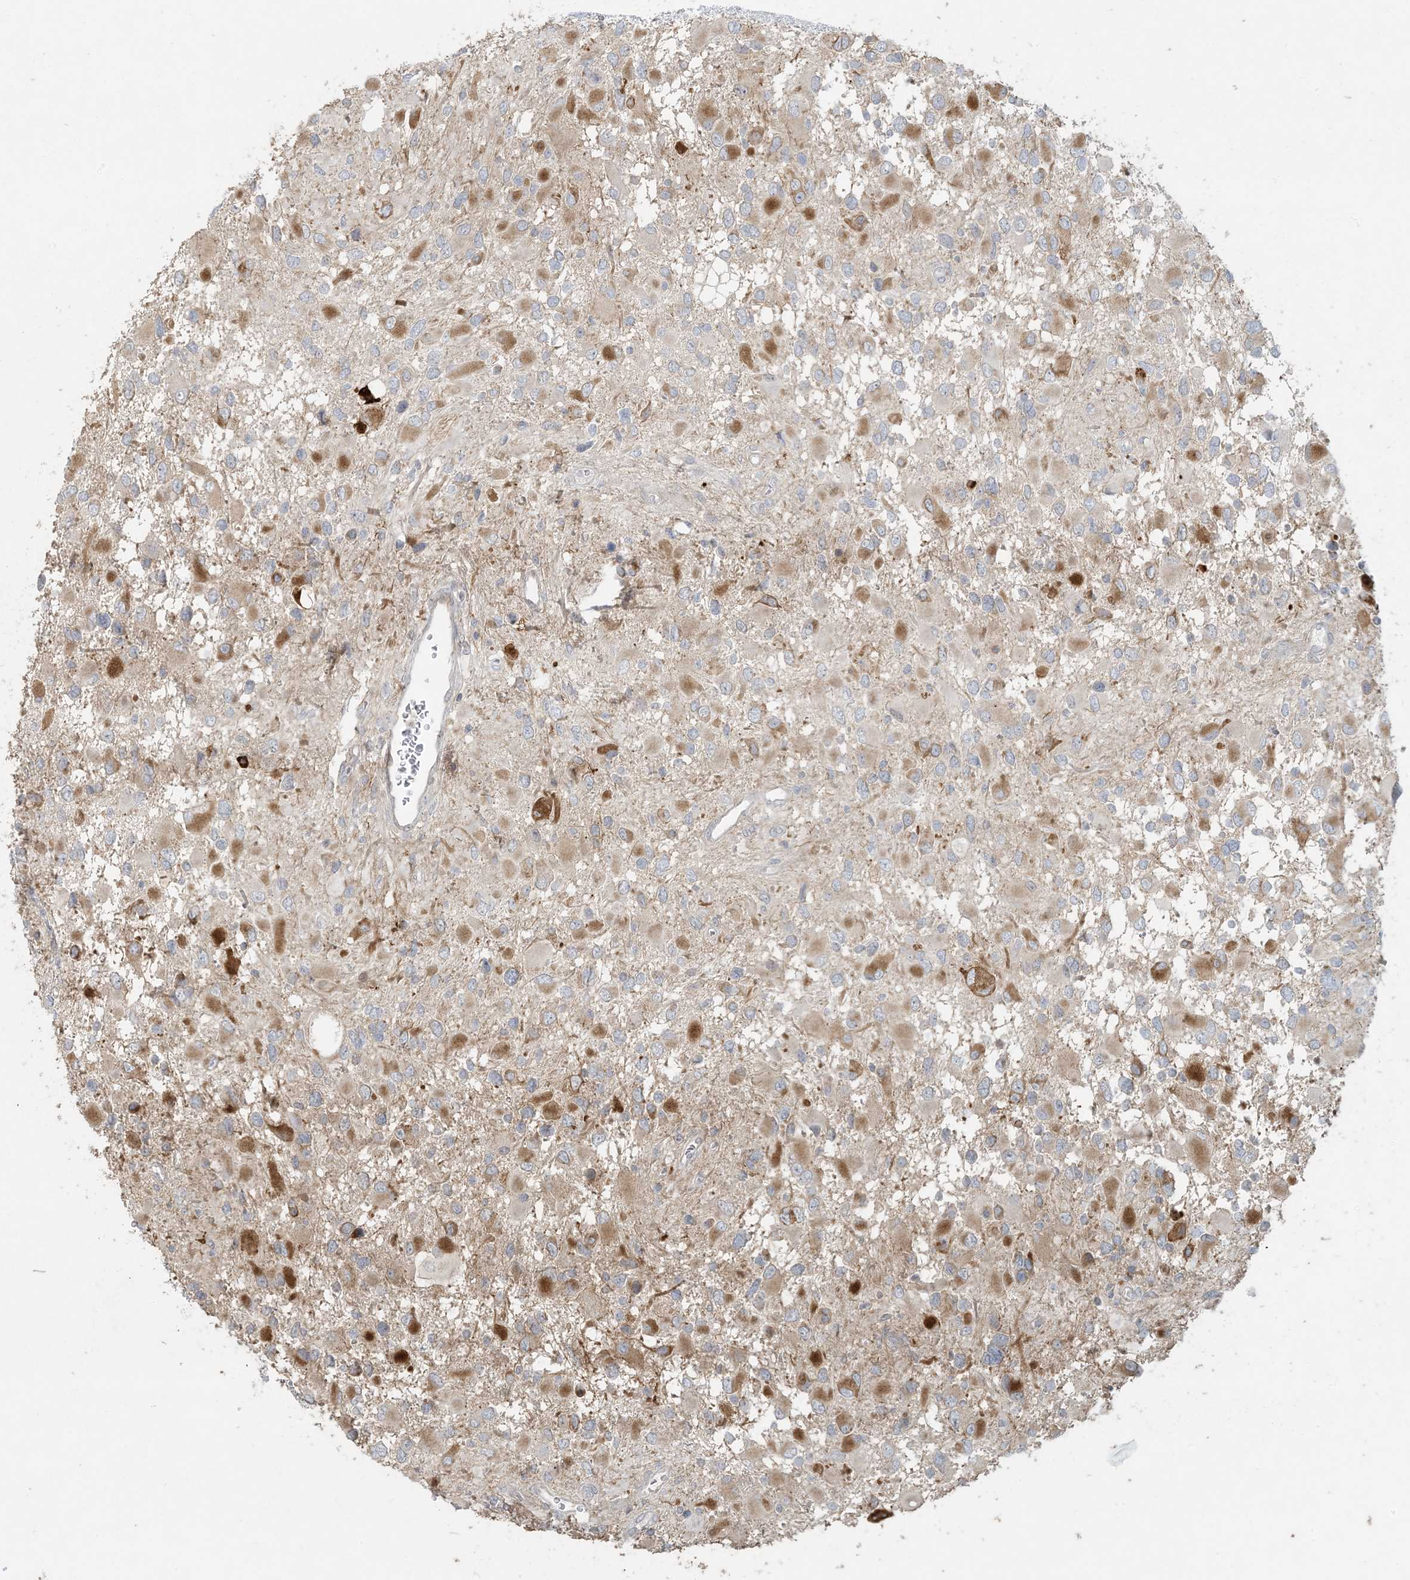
{"staining": {"intensity": "moderate", "quantity": "25%-75%", "location": "cytoplasmic/membranous"}, "tissue": "glioma", "cell_type": "Tumor cells", "image_type": "cancer", "snomed": [{"axis": "morphology", "description": "Glioma, malignant, High grade"}, {"axis": "topography", "description": "Brain"}], "caption": "Immunohistochemistry image of neoplastic tissue: glioma stained using immunohistochemistry (IHC) reveals medium levels of moderate protein expression localized specifically in the cytoplasmic/membranous of tumor cells, appearing as a cytoplasmic/membranous brown color.", "gene": "BCORL1", "patient": {"sex": "male", "age": 53}}